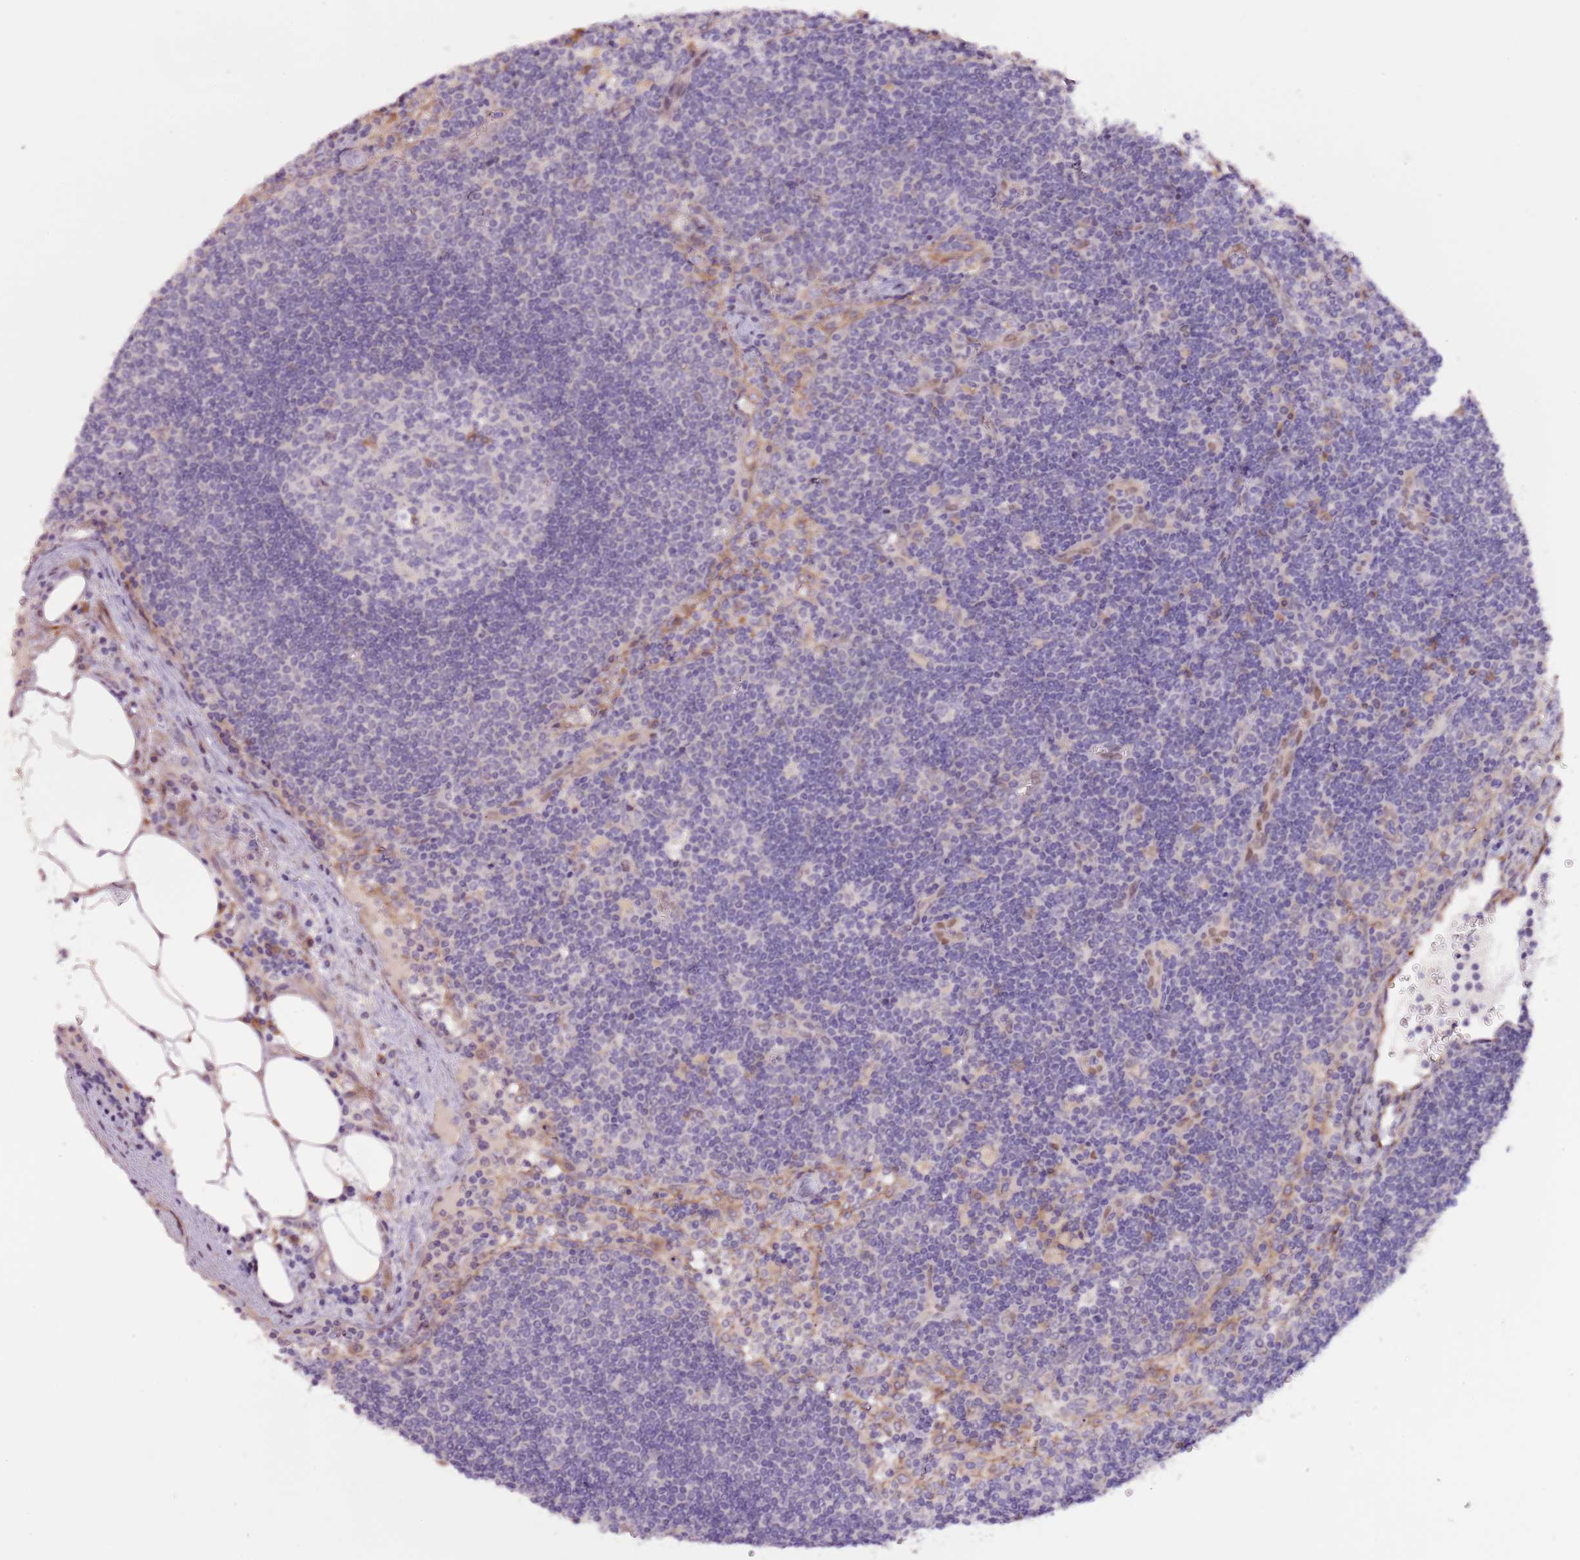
{"staining": {"intensity": "moderate", "quantity": "<25%", "location": "cytoplasmic/membranous"}, "tissue": "lymph node", "cell_type": "Germinal center cells", "image_type": "normal", "snomed": [{"axis": "morphology", "description": "Normal tissue, NOS"}, {"axis": "topography", "description": "Lymph node"}], "caption": "Protein staining of benign lymph node exhibits moderate cytoplasmic/membranous positivity in about <25% of germinal center cells. (IHC, brightfield microscopy, high magnification).", "gene": "NKX2", "patient": {"sex": "male", "age": 58}}